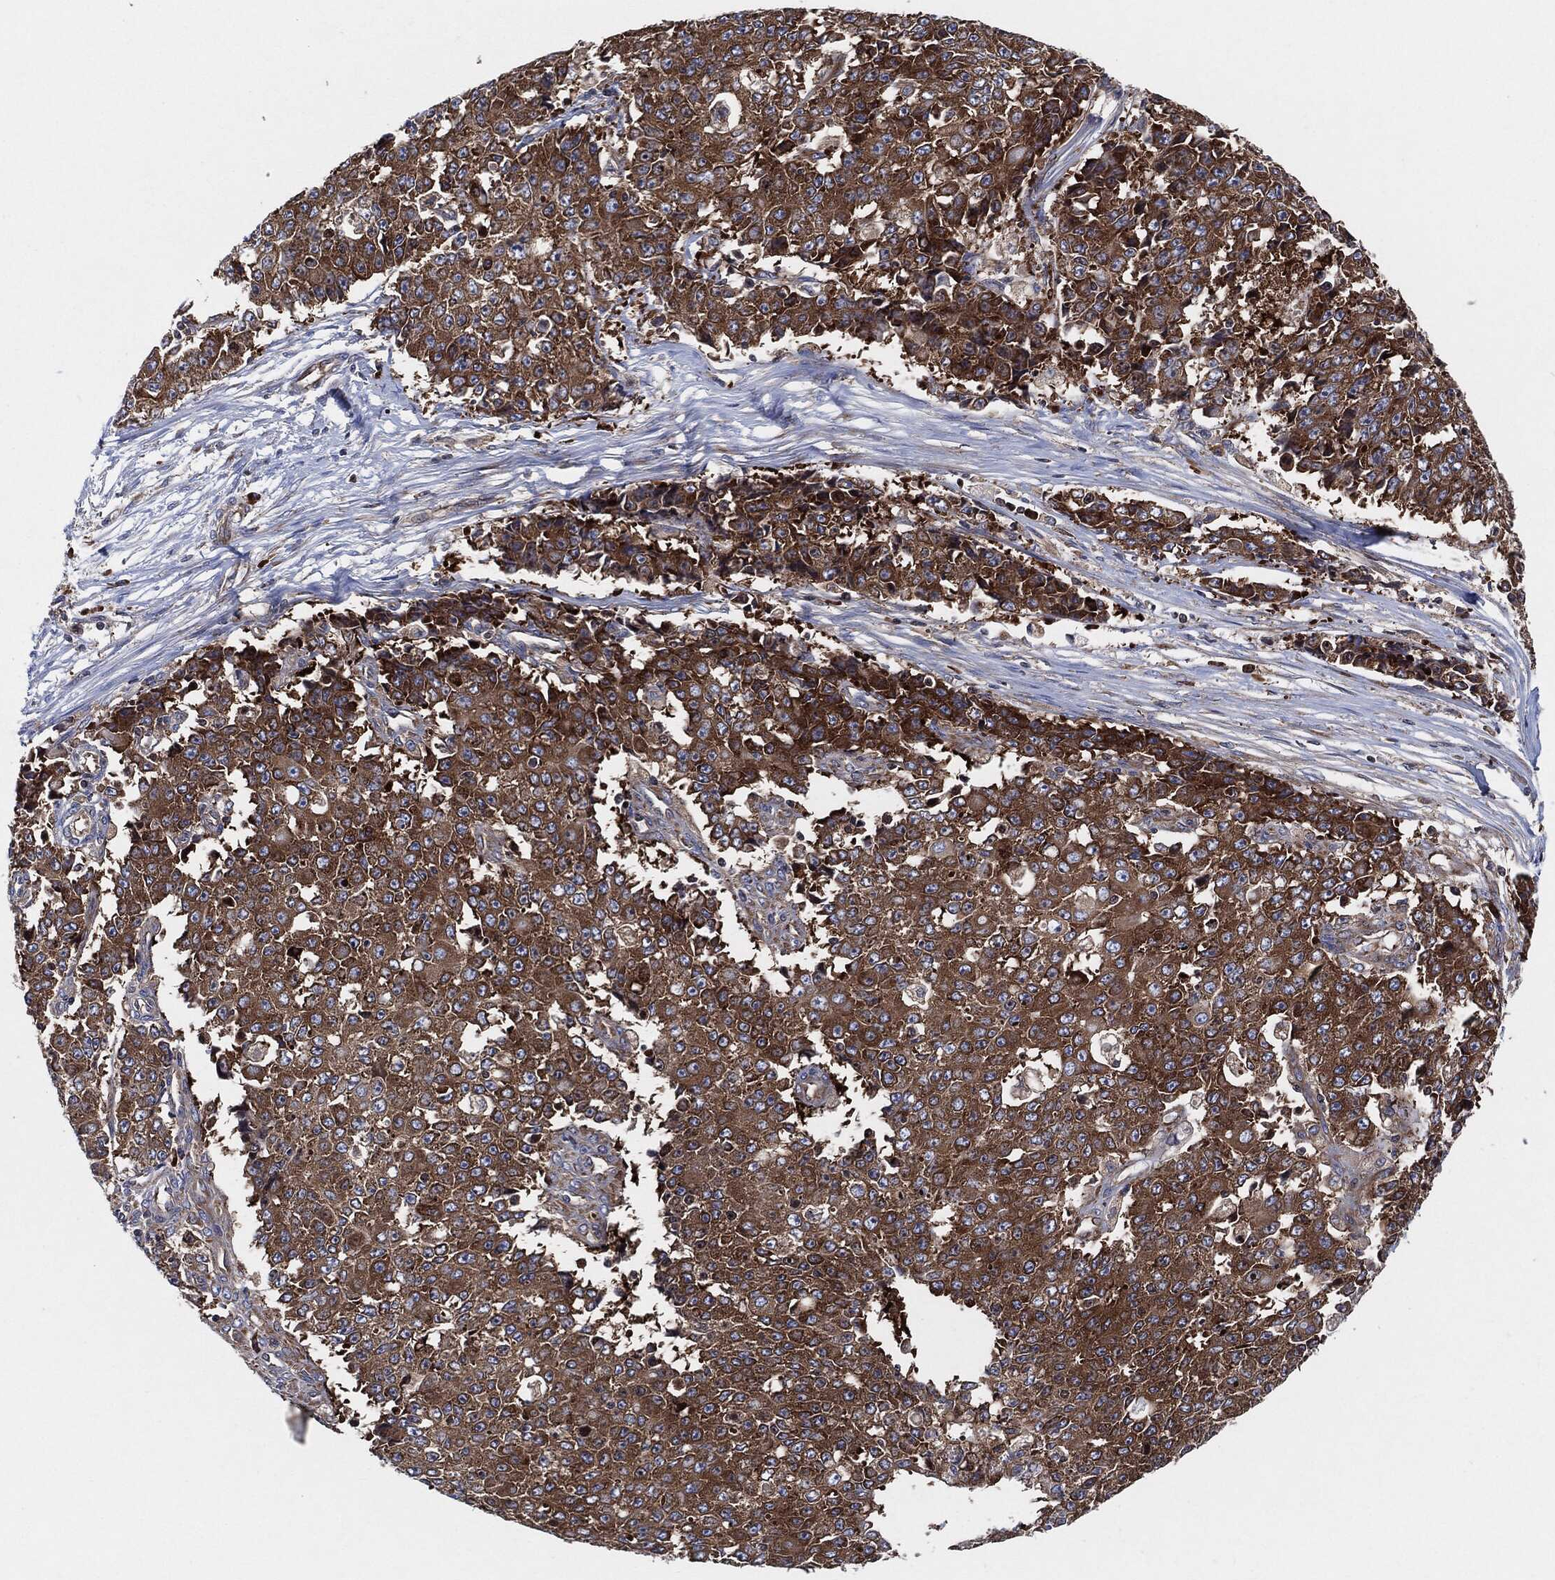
{"staining": {"intensity": "moderate", "quantity": ">75%", "location": "cytoplasmic/membranous"}, "tissue": "ovarian cancer", "cell_type": "Tumor cells", "image_type": "cancer", "snomed": [{"axis": "morphology", "description": "Carcinoma, endometroid"}, {"axis": "topography", "description": "Ovary"}], "caption": "A histopathology image of human ovarian cancer stained for a protein reveals moderate cytoplasmic/membranous brown staining in tumor cells.", "gene": "EIF2S2", "patient": {"sex": "female", "age": 42}}